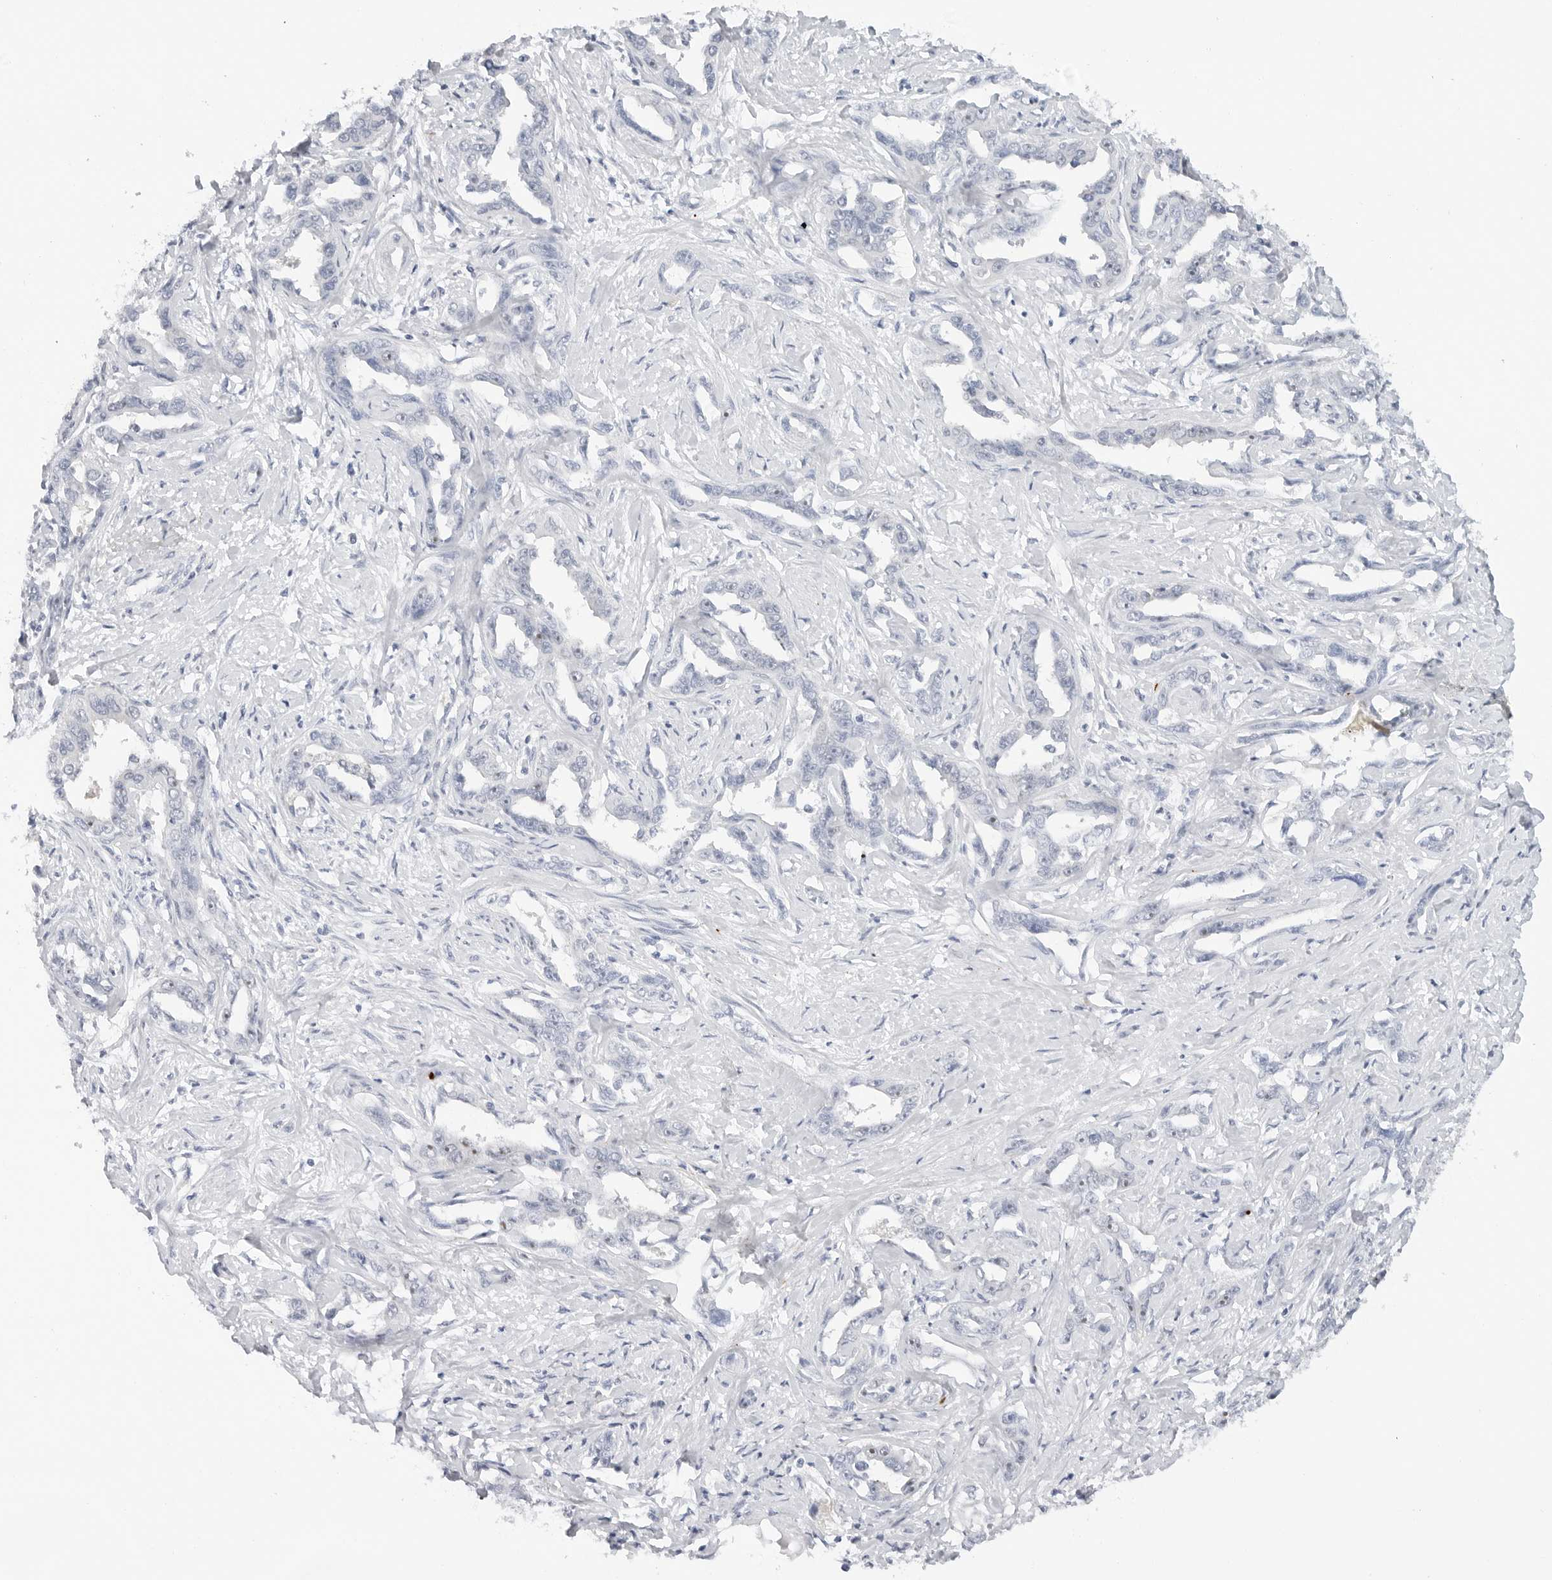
{"staining": {"intensity": "negative", "quantity": "none", "location": "none"}, "tissue": "liver cancer", "cell_type": "Tumor cells", "image_type": "cancer", "snomed": [{"axis": "morphology", "description": "Cholangiocarcinoma"}, {"axis": "topography", "description": "Liver"}], "caption": "The immunohistochemistry micrograph has no significant expression in tumor cells of liver cholangiocarcinoma tissue.", "gene": "MAP2K5", "patient": {"sex": "male", "age": 59}}